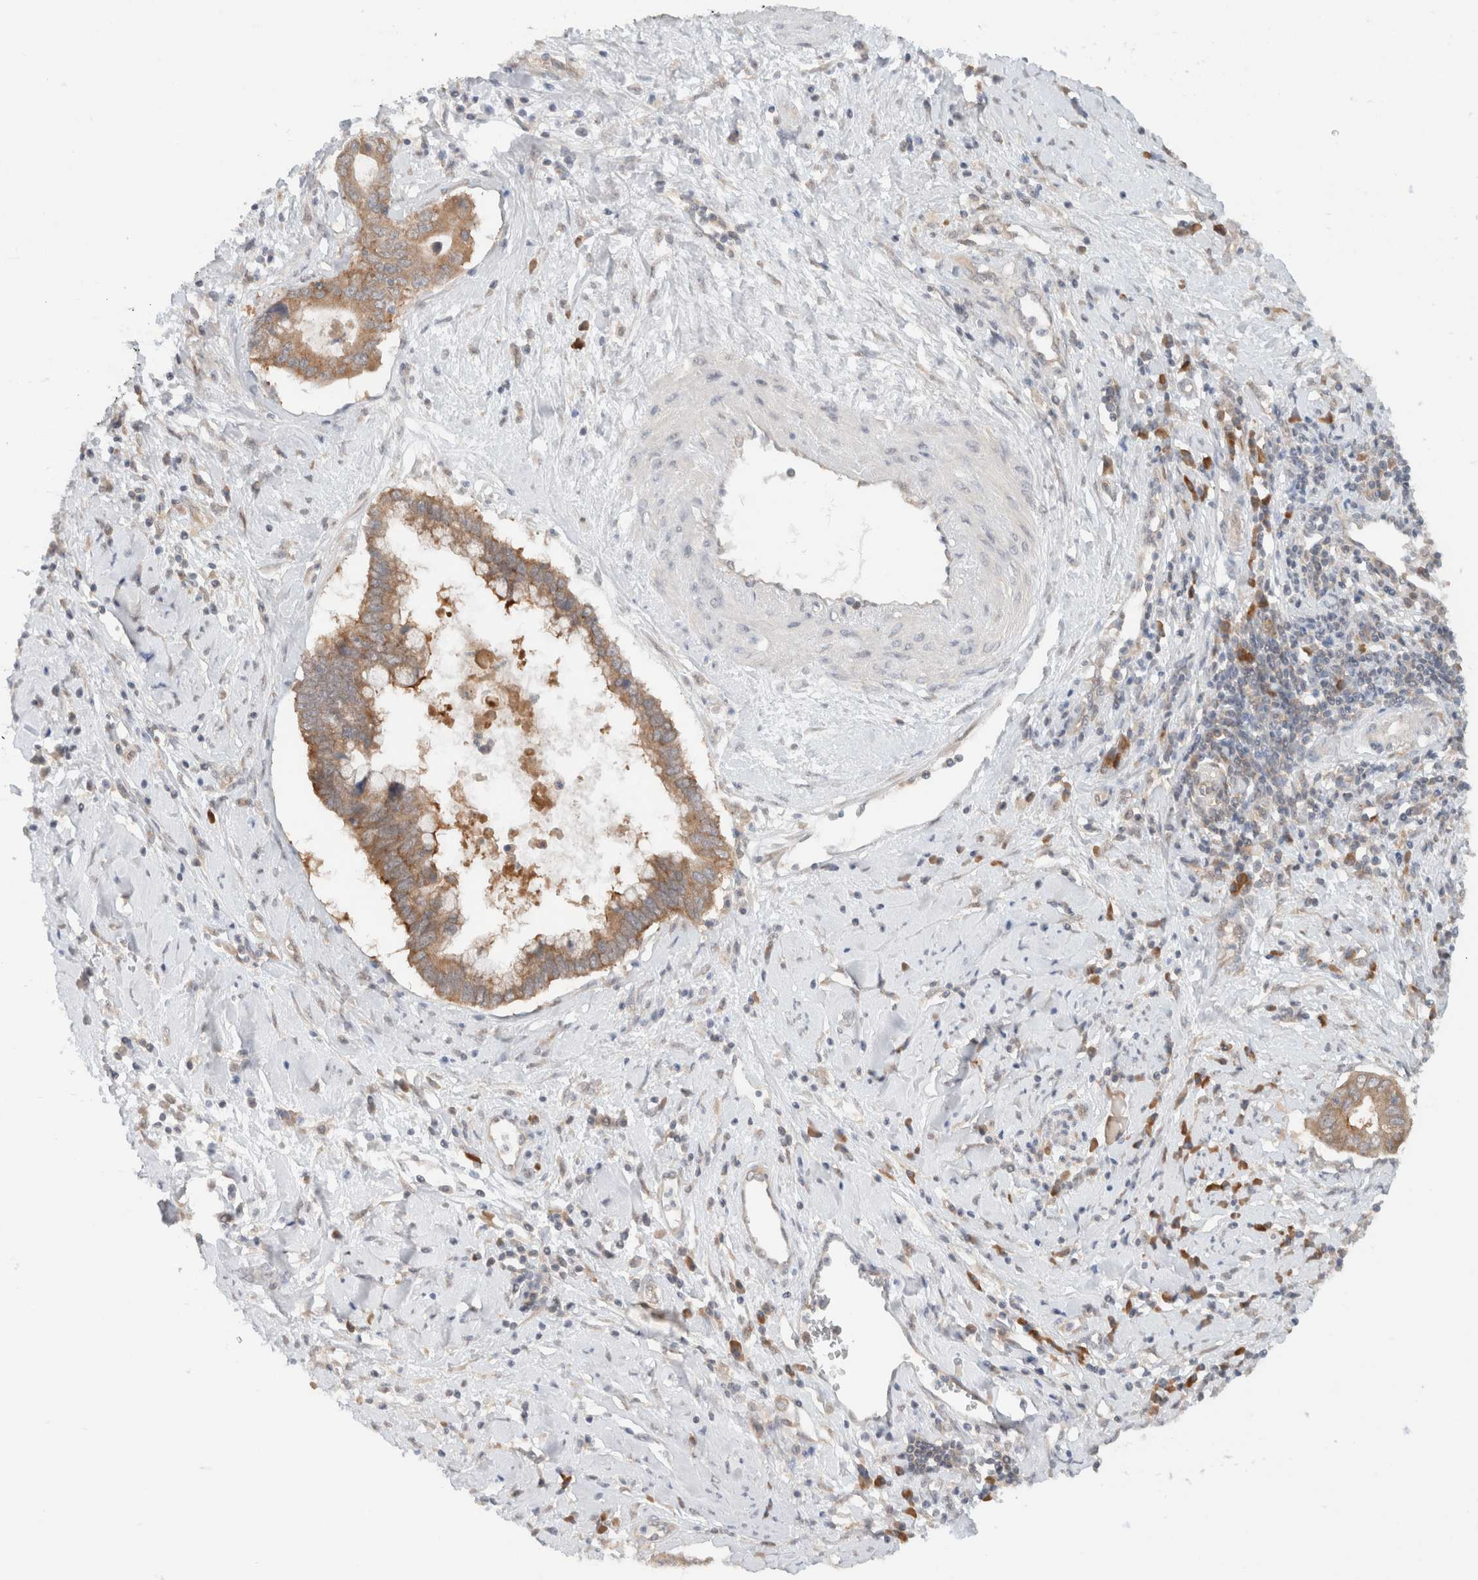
{"staining": {"intensity": "moderate", "quantity": ">75%", "location": "cytoplasmic/membranous"}, "tissue": "cervical cancer", "cell_type": "Tumor cells", "image_type": "cancer", "snomed": [{"axis": "morphology", "description": "Adenocarcinoma, NOS"}, {"axis": "topography", "description": "Cervix"}], "caption": "A micrograph of cervical cancer (adenocarcinoma) stained for a protein displays moderate cytoplasmic/membranous brown staining in tumor cells.", "gene": "ARFGEF2", "patient": {"sex": "female", "age": 44}}